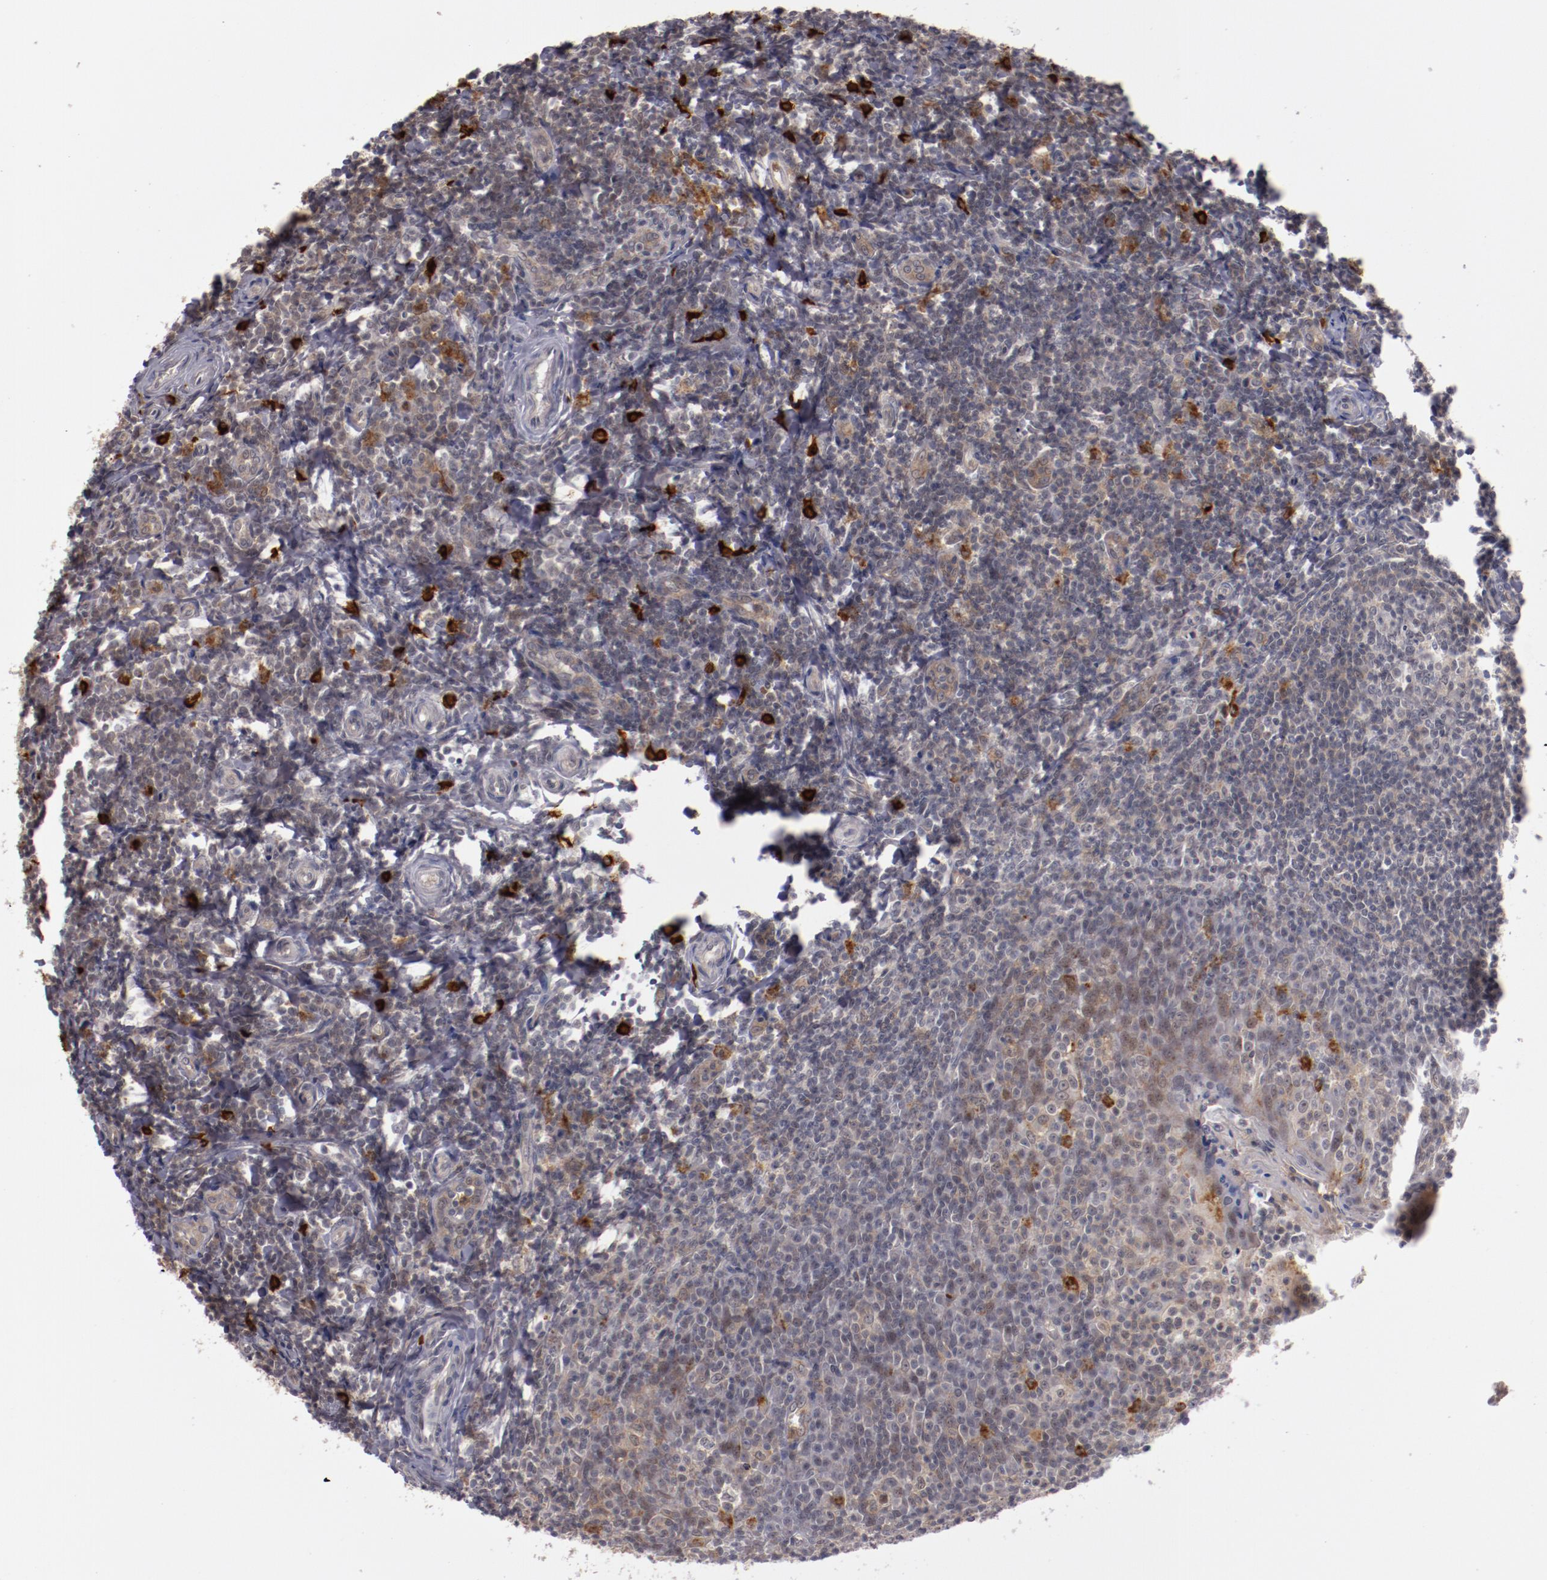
{"staining": {"intensity": "negative", "quantity": "none", "location": "none"}, "tissue": "tonsil", "cell_type": "Germinal center cells", "image_type": "normal", "snomed": [{"axis": "morphology", "description": "Normal tissue, NOS"}, {"axis": "topography", "description": "Tonsil"}], "caption": "A high-resolution histopathology image shows immunohistochemistry (IHC) staining of normal tonsil, which demonstrates no significant expression in germinal center cells.", "gene": "STX3", "patient": {"sex": "male", "age": 20}}